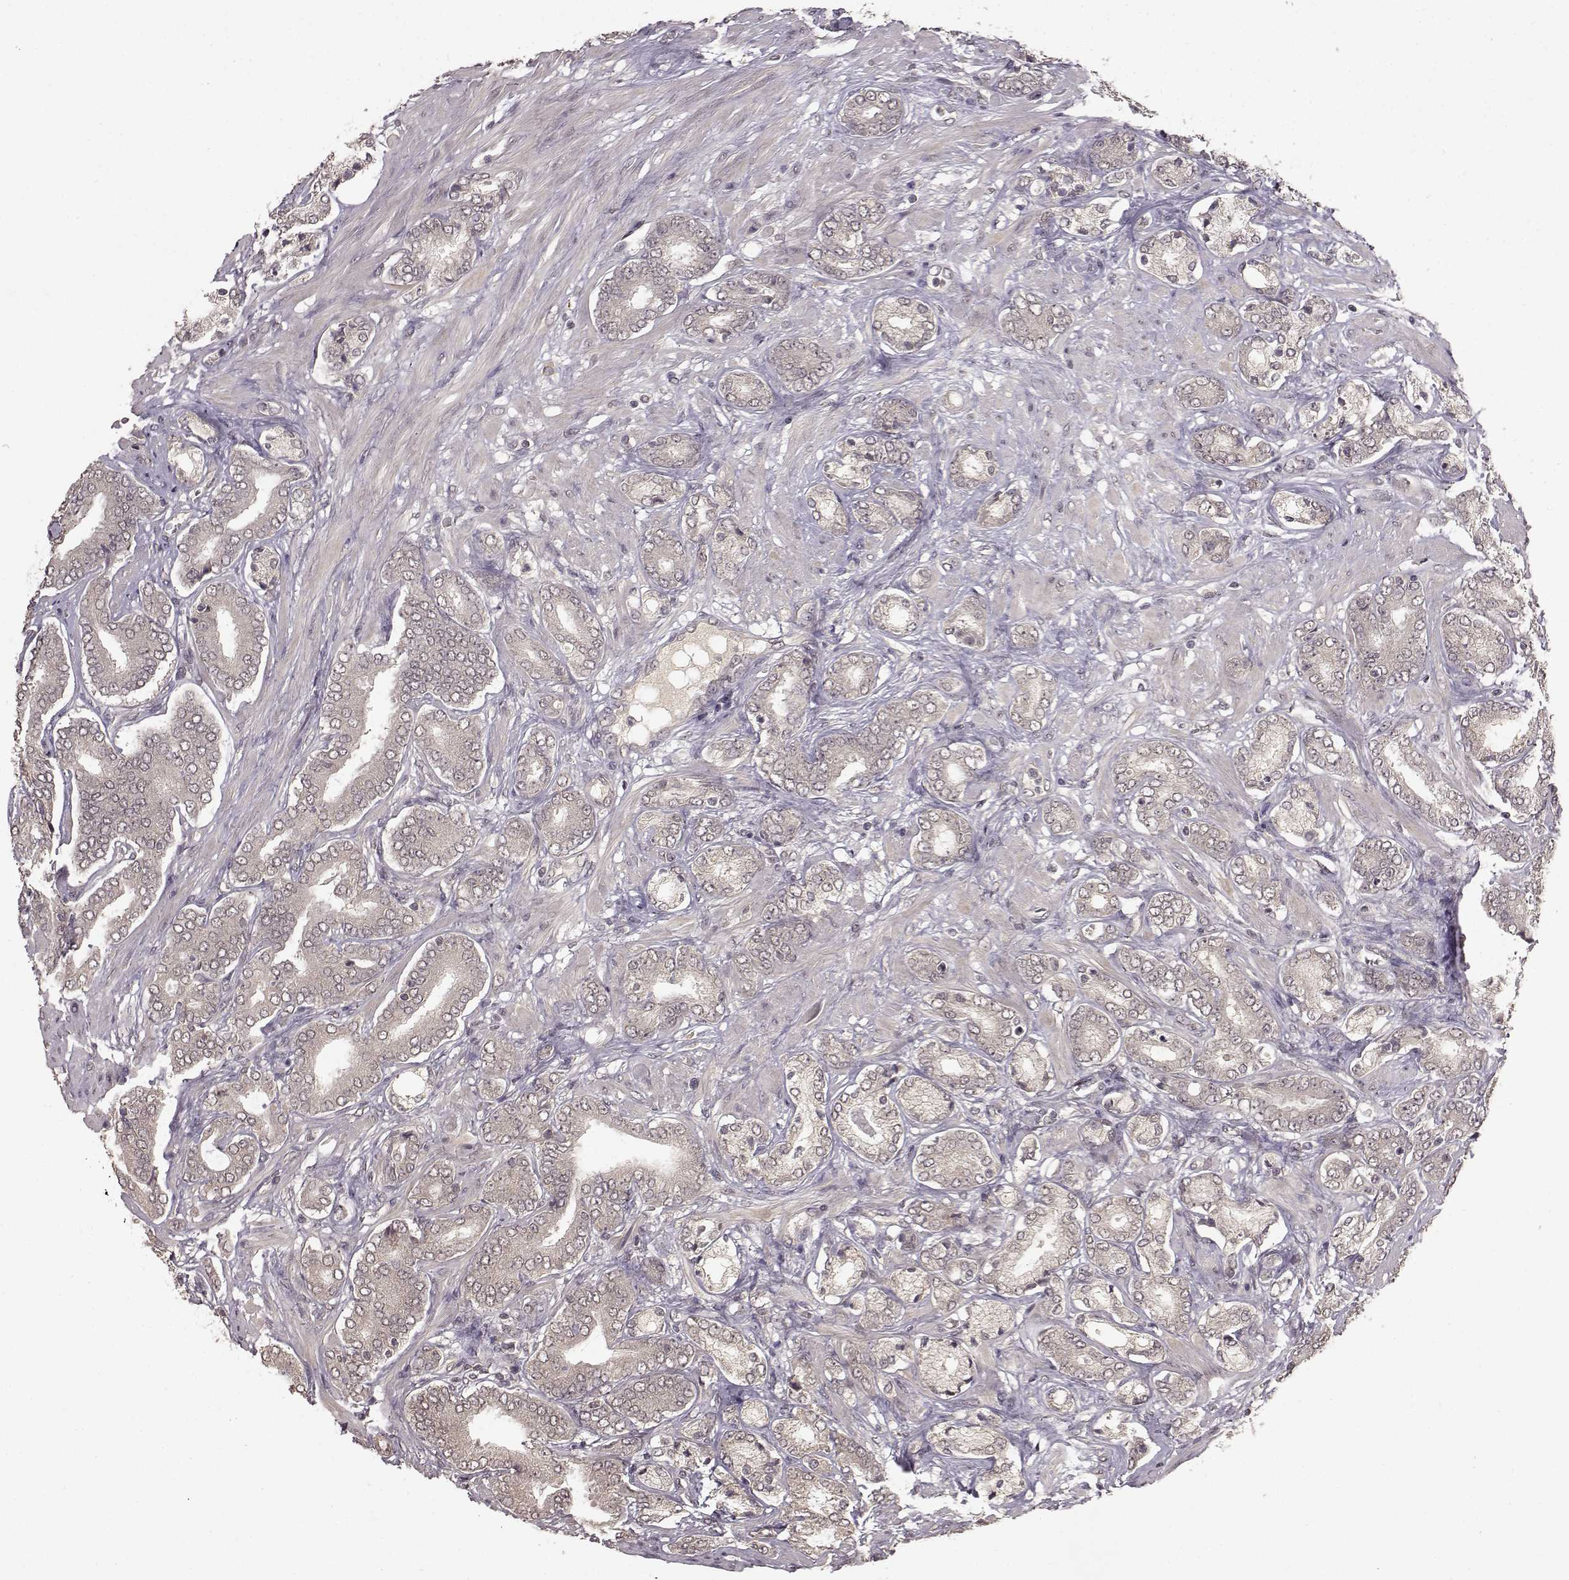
{"staining": {"intensity": "negative", "quantity": "none", "location": "none"}, "tissue": "prostate cancer", "cell_type": "Tumor cells", "image_type": "cancer", "snomed": [{"axis": "morphology", "description": "Adenocarcinoma, High grade"}, {"axis": "topography", "description": "Prostate"}], "caption": "Protein analysis of prostate cancer displays no significant positivity in tumor cells.", "gene": "NTRK2", "patient": {"sex": "male", "age": 56}}